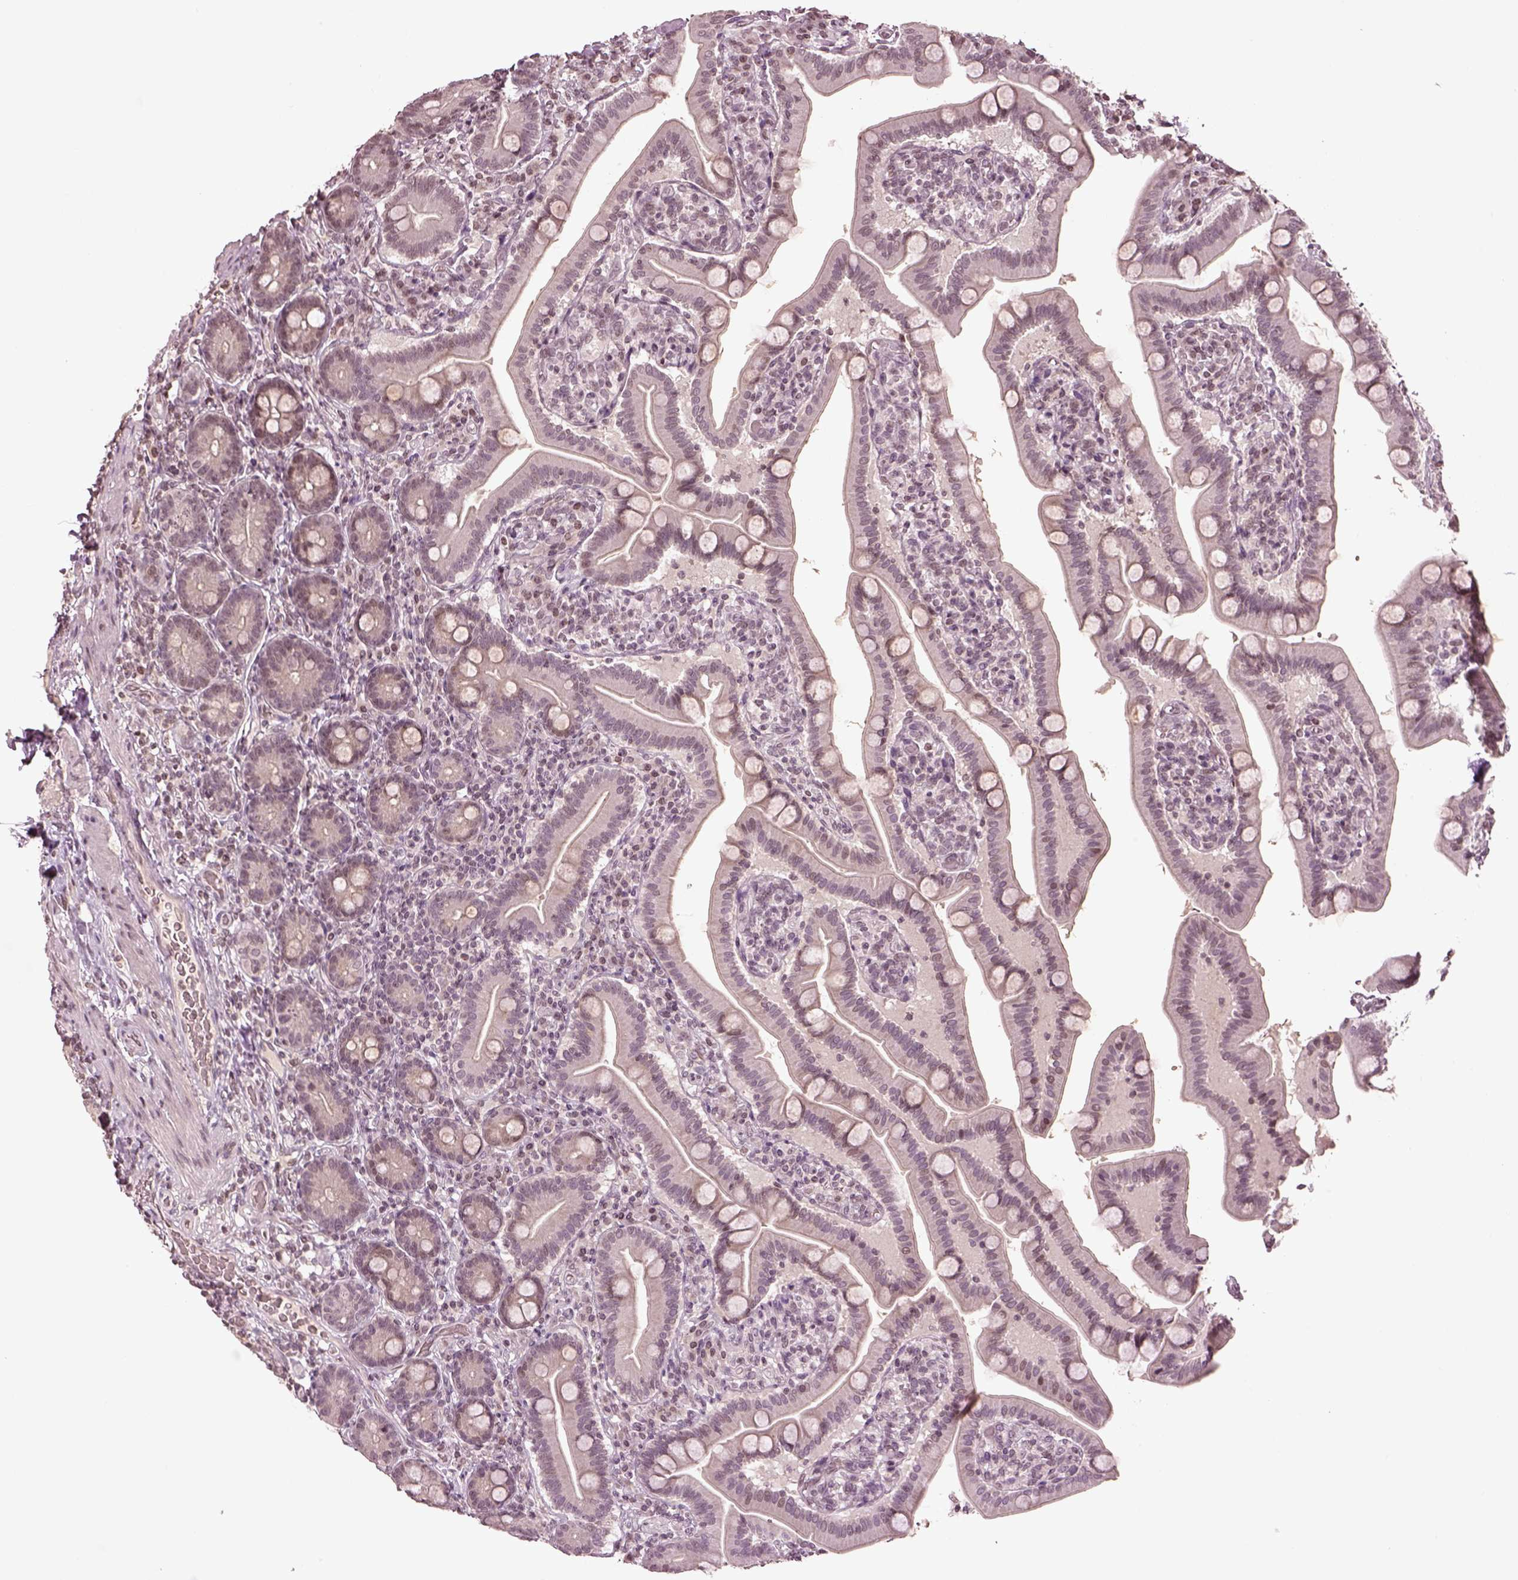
{"staining": {"intensity": "weak", "quantity": "<25%", "location": "cytoplasmic/membranous"}, "tissue": "small intestine", "cell_type": "Glandular cells", "image_type": "normal", "snomed": [{"axis": "morphology", "description": "Normal tissue, NOS"}, {"axis": "topography", "description": "Small intestine"}], "caption": "Immunohistochemistry (IHC) image of benign human small intestine stained for a protein (brown), which shows no expression in glandular cells.", "gene": "GRM4", "patient": {"sex": "male", "age": 66}}